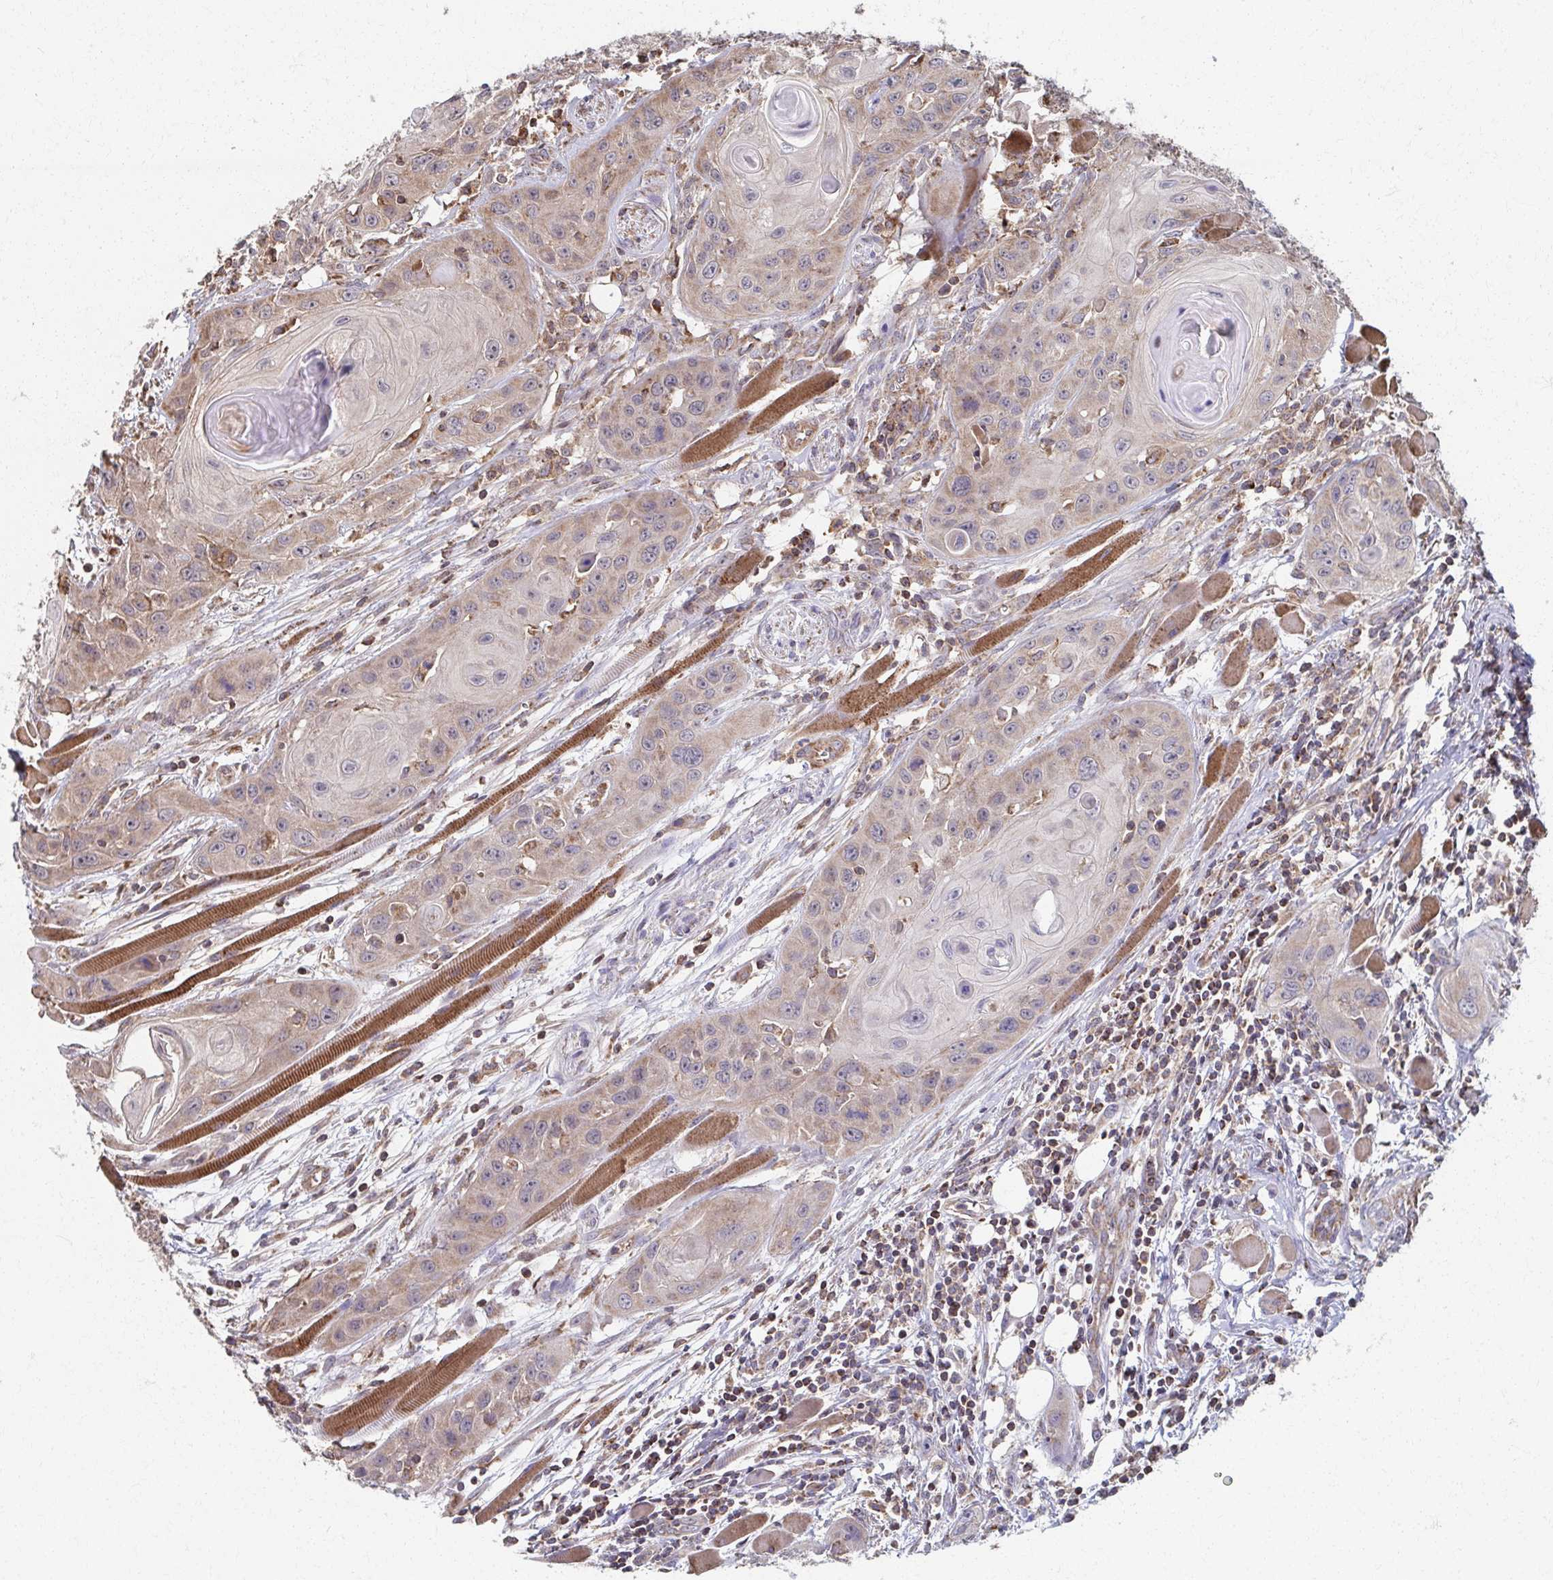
{"staining": {"intensity": "weak", "quantity": "25%-75%", "location": "cytoplasmic/membranous"}, "tissue": "head and neck cancer", "cell_type": "Tumor cells", "image_type": "cancer", "snomed": [{"axis": "morphology", "description": "Squamous cell carcinoma, NOS"}, {"axis": "topography", "description": "Oral tissue"}, {"axis": "topography", "description": "Head-Neck"}], "caption": "This photomicrograph displays immunohistochemistry staining of head and neck cancer, with low weak cytoplasmic/membranous expression in approximately 25%-75% of tumor cells.", "gene": "KLHL34", "patient": {"sex": "male", "age": 58}}